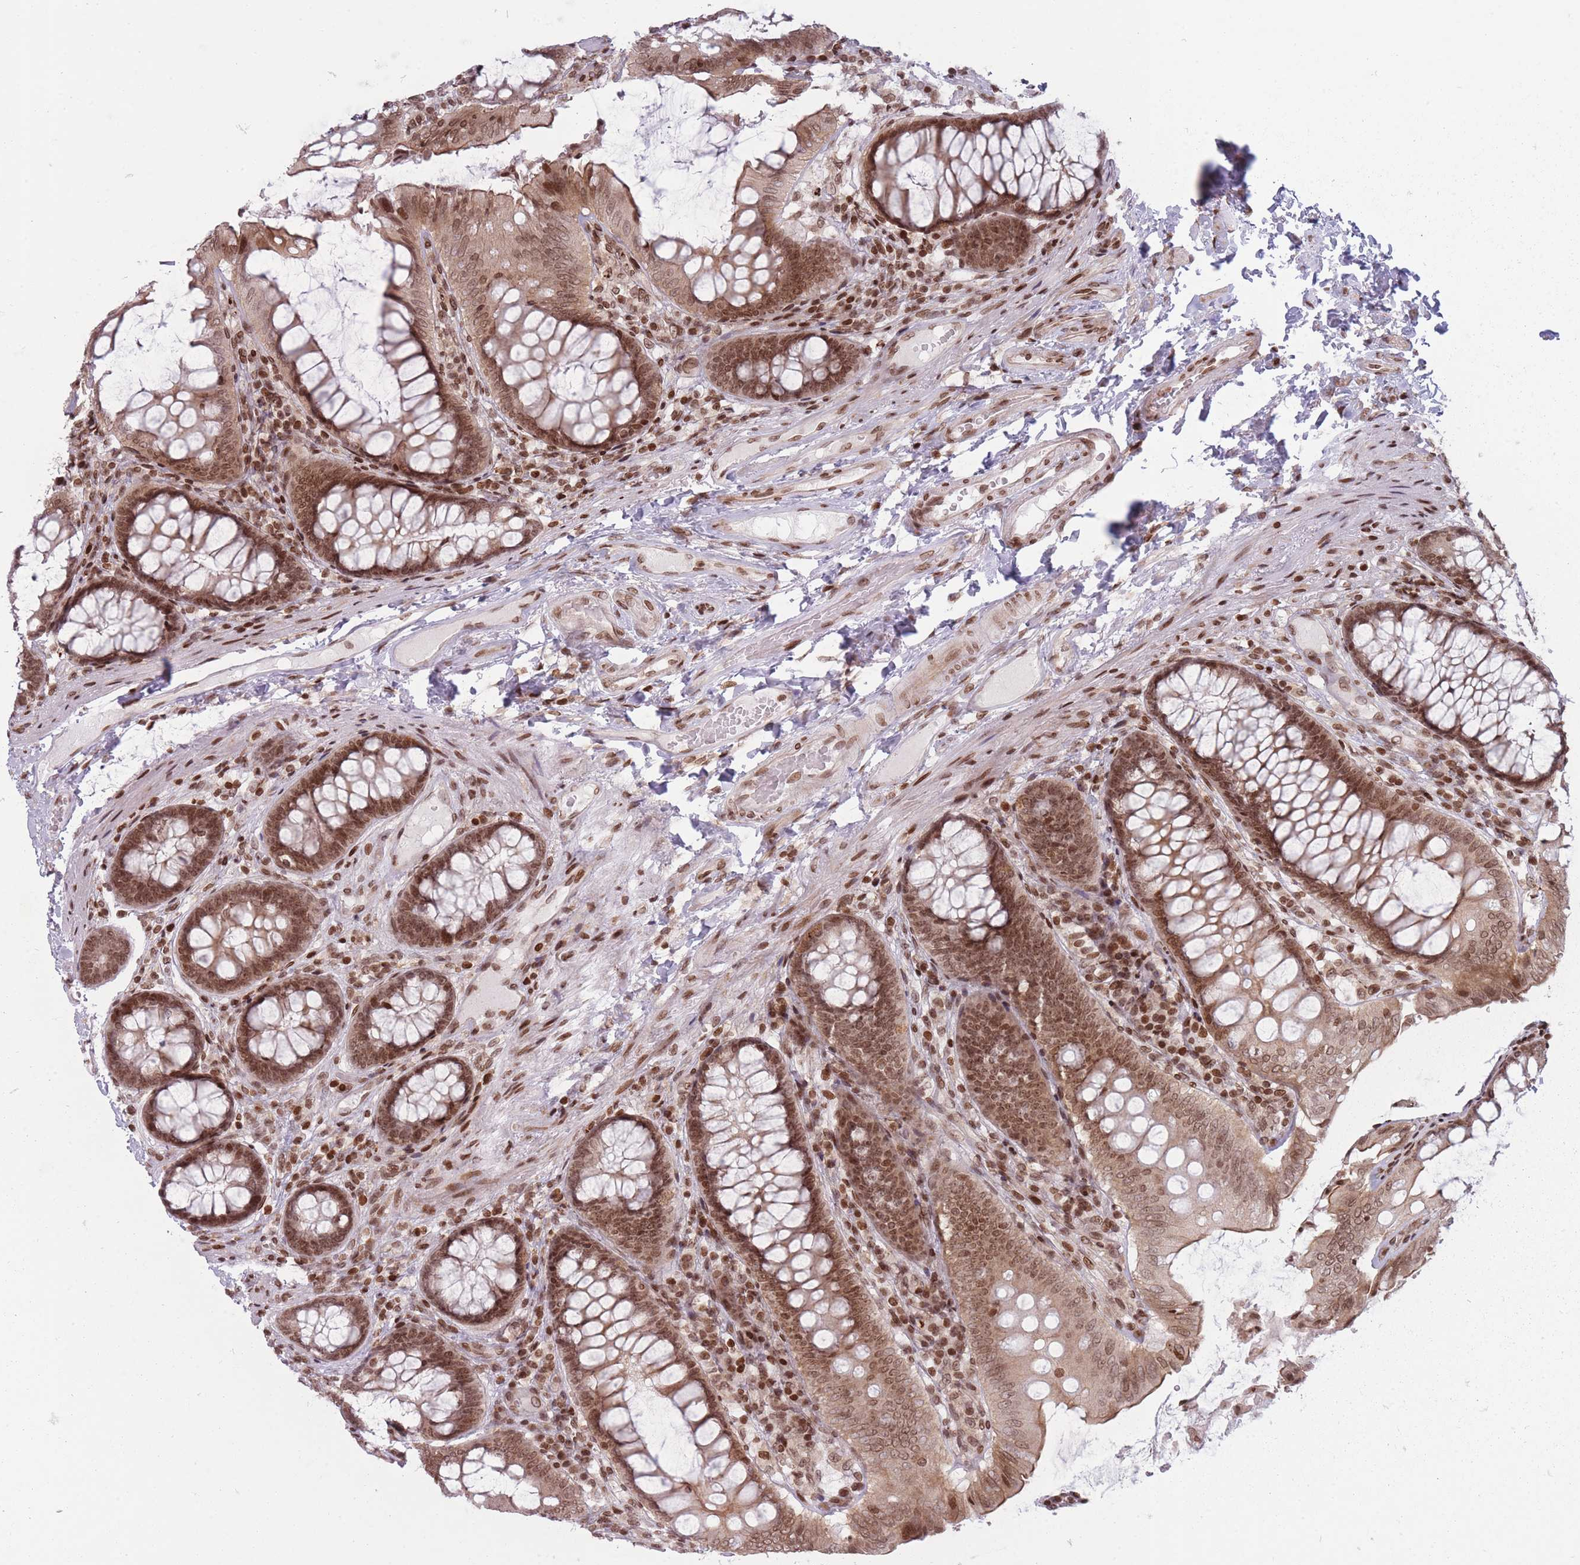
{"staining": {"intensity": "moderate", "quantity": ">75%", "location": "nuclear"}, "tissue": "colon", "cell_type": "Endothelial cells", "image_type": "normal", "snomed": [{"axis": "morphology", "description": "Normal tissue, NOS"}, {"axis": "topography", "description": "Colon"}], "caption": "Immunohistochemical staining of normal colon exhibits moderate nuclear protein expression in about >75% of endothelial cells. (DAB (3,3'-diaminobenzidine) = brown stain, brightfield microscopy at high magnification).", "gene": "TMC6", "patient": {"sex": "male", "age": 84}}